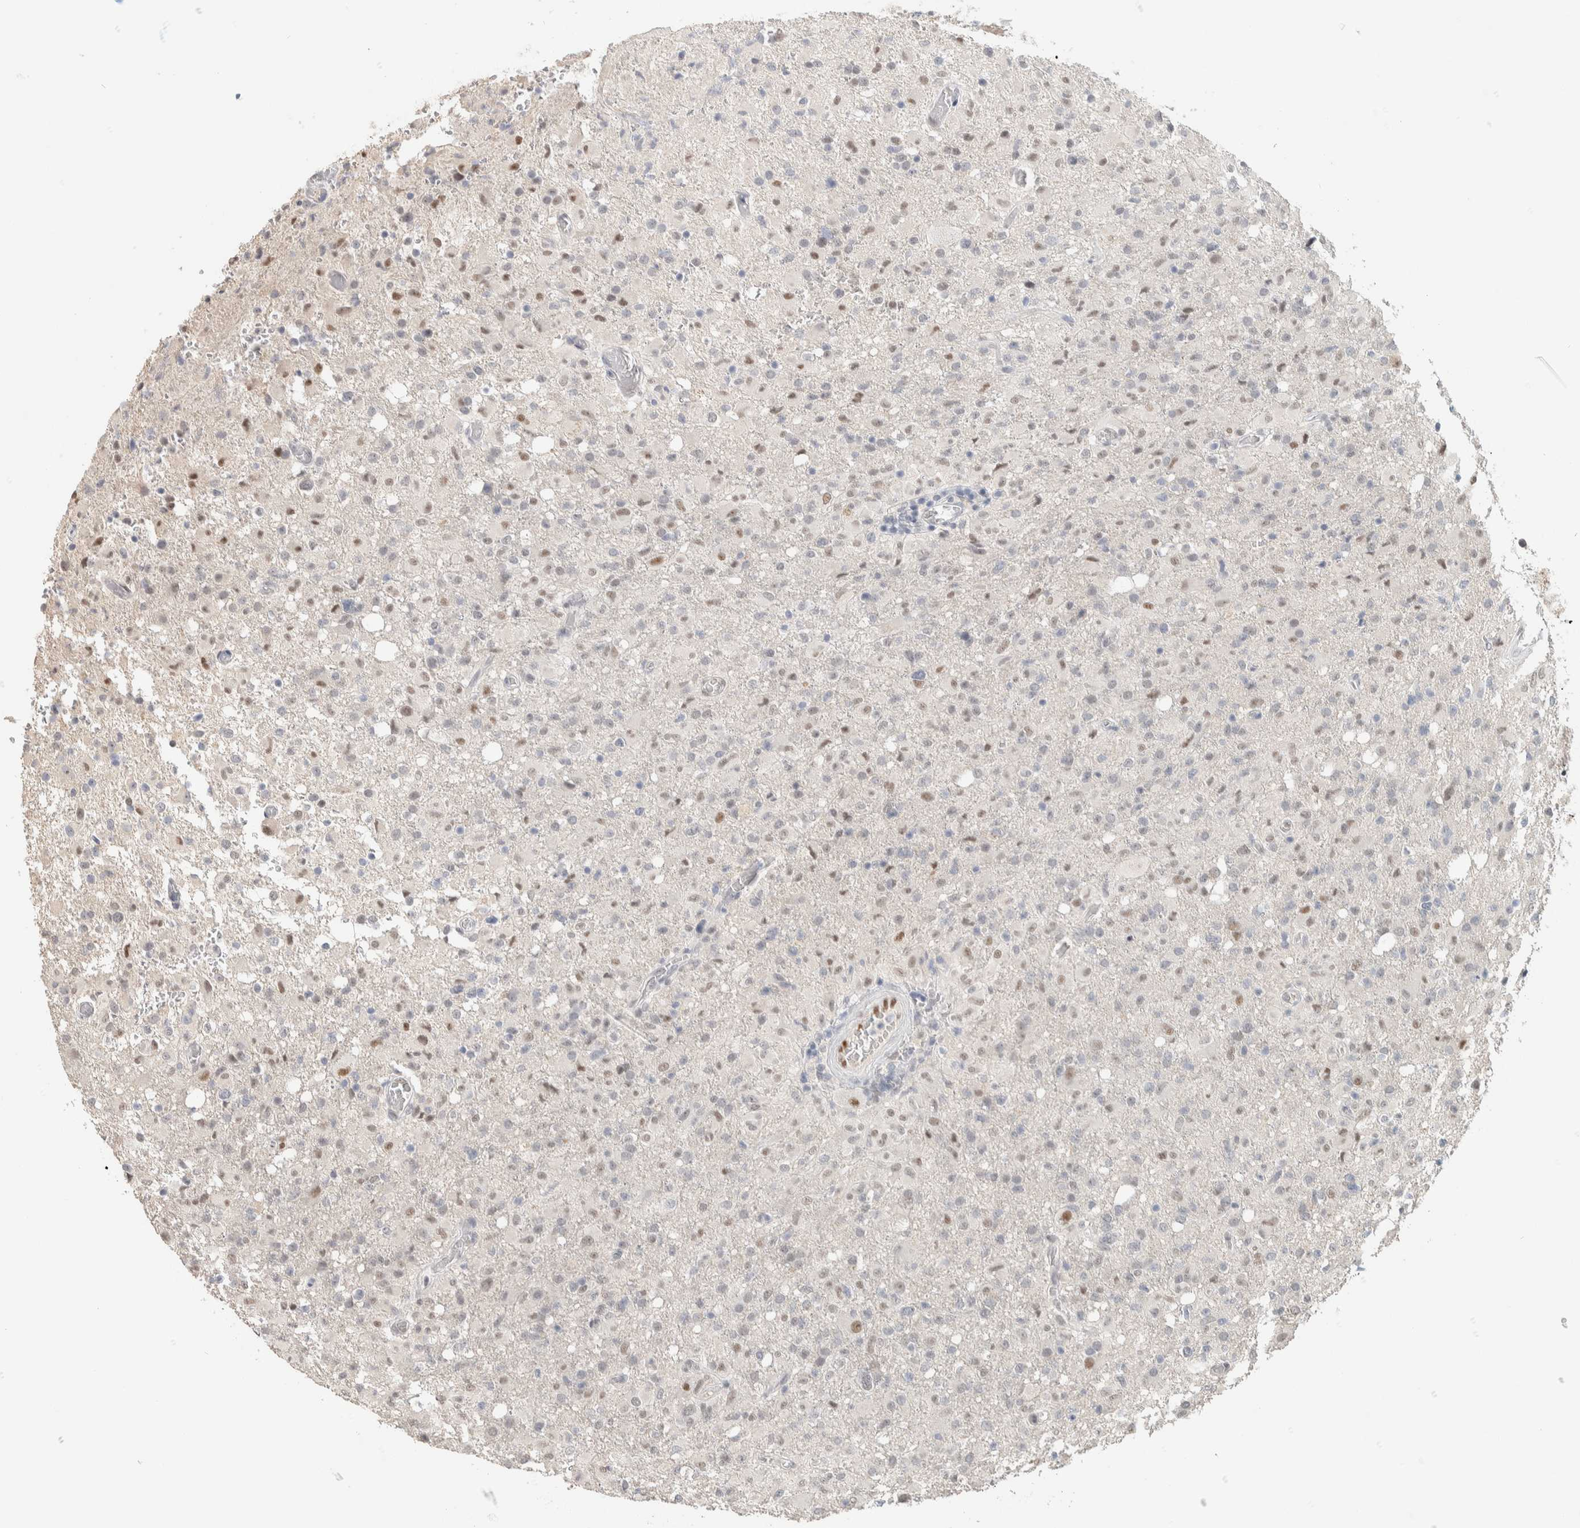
{"staining": {"intensity": "weak", "quantity": "25%-75%", "location": "nuclear"}, "tissue": "glioma", "cell_type": "Tumor cells", "image_type": "cancer", "snomed": [{"axis": "morphology", "description": "Glioma, malignant, High grade"}, {"axis": "topography", "description": "Brain"}], "caption": "Brown immunohistochemical staining in glioma reveals weak nuclear staining in about 25%-75% of tumor cells. (DAB (3,3'-diaminobenzidine) = brown stain, brightfield microscopy at high magnification).", "gene": "PUS7", "patient": {"sex": "female", "age": 57}}